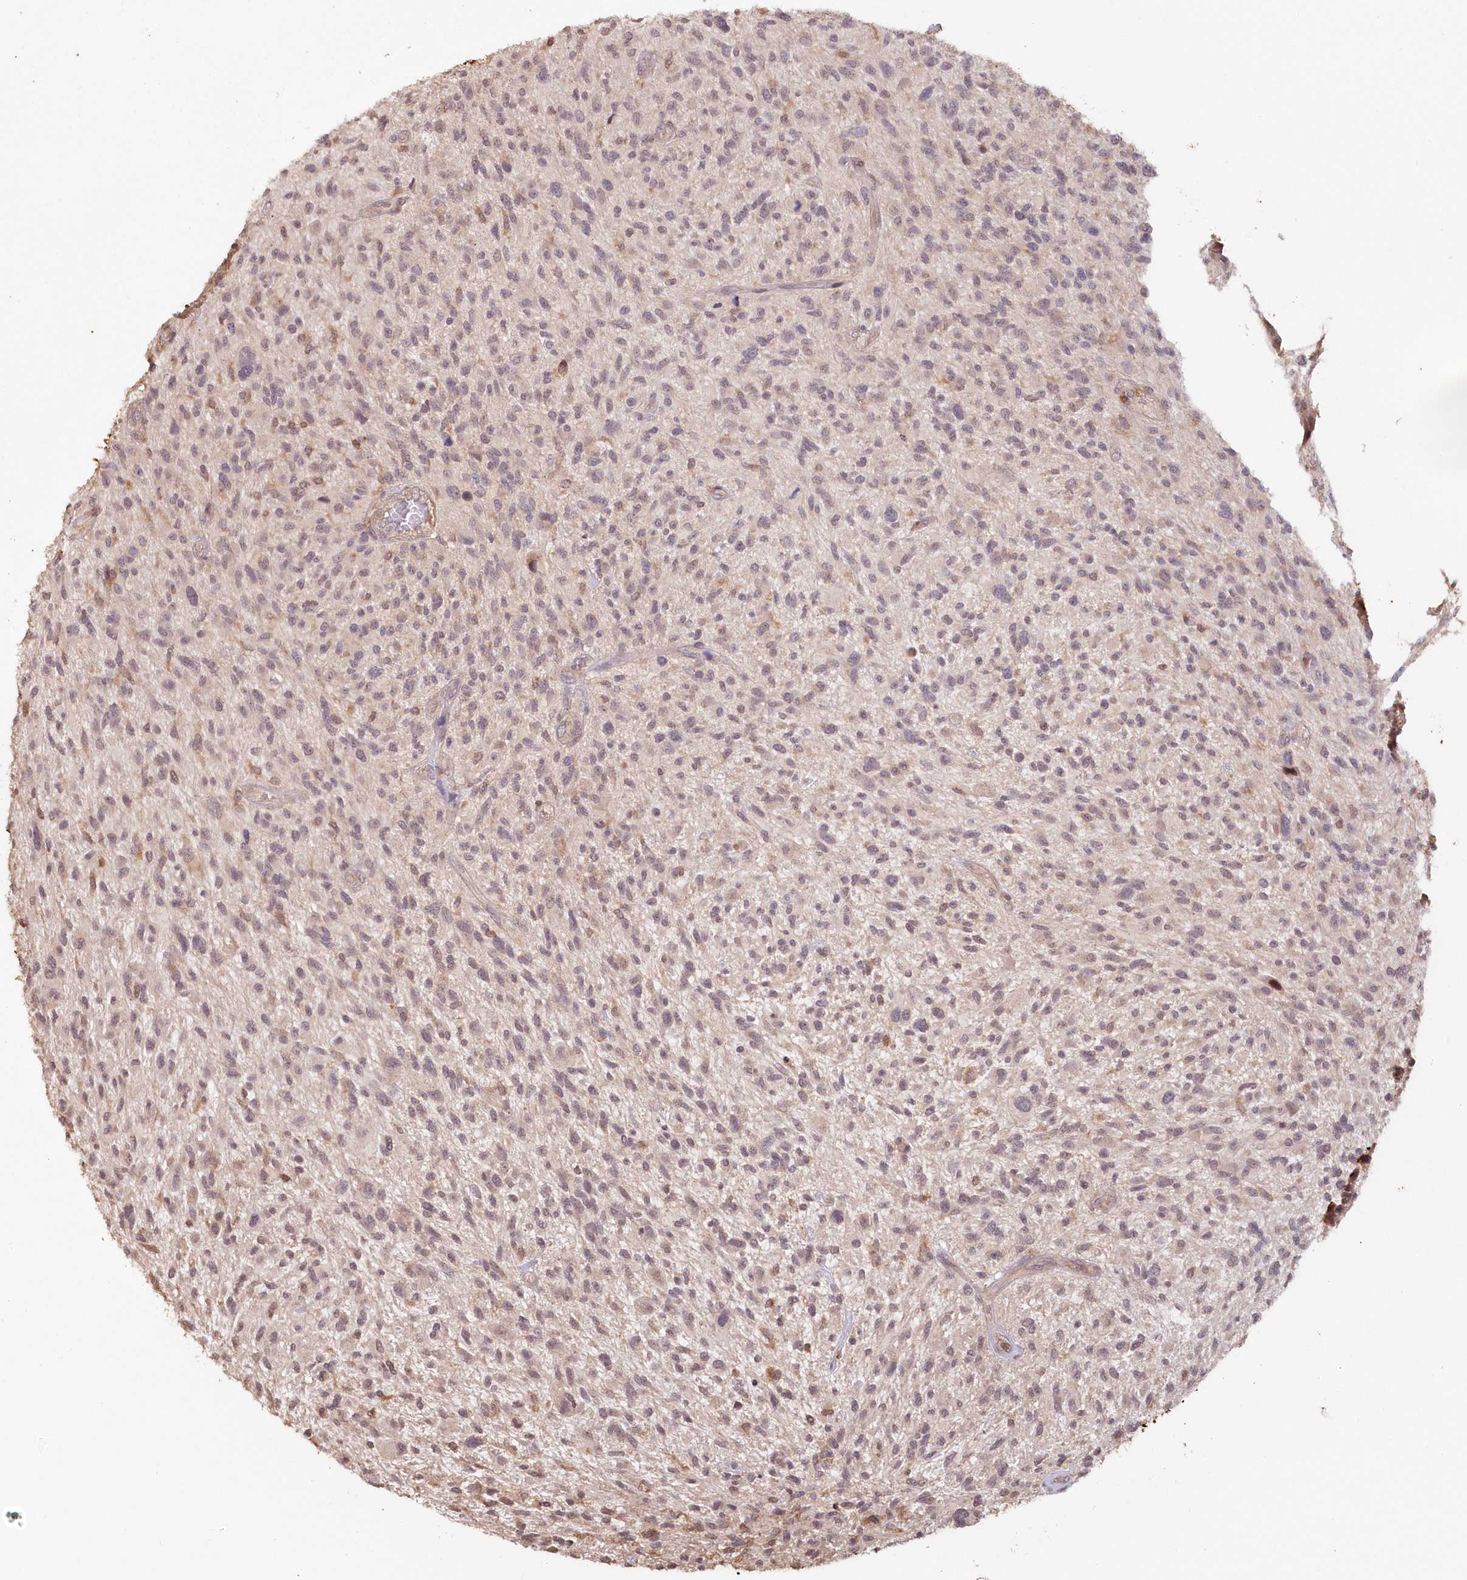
{"staining": {"intensity": "weak", "quantity": "25%-75%", "location": "cytoplasmic/membranous"}, "tissue": "glioma", "cell_type": "Tumor cells", "image_type": "cancer", "snomed": [{"axis": "morphology", "description": "Glioma, malignant, High grade"}, {"axis": "topography", "description": "Brain"}], "caption": "Protein staining by IHC reveals weak cytoplasmic/membranous expression in approximately 25%-75% of tumor cells in malignant glioma (high-grade). The protein of interest is shown in brown color, while the nuclei are stained blue.", "gene": "SNED1", "patient": {"sex": "male", "age": 47}}